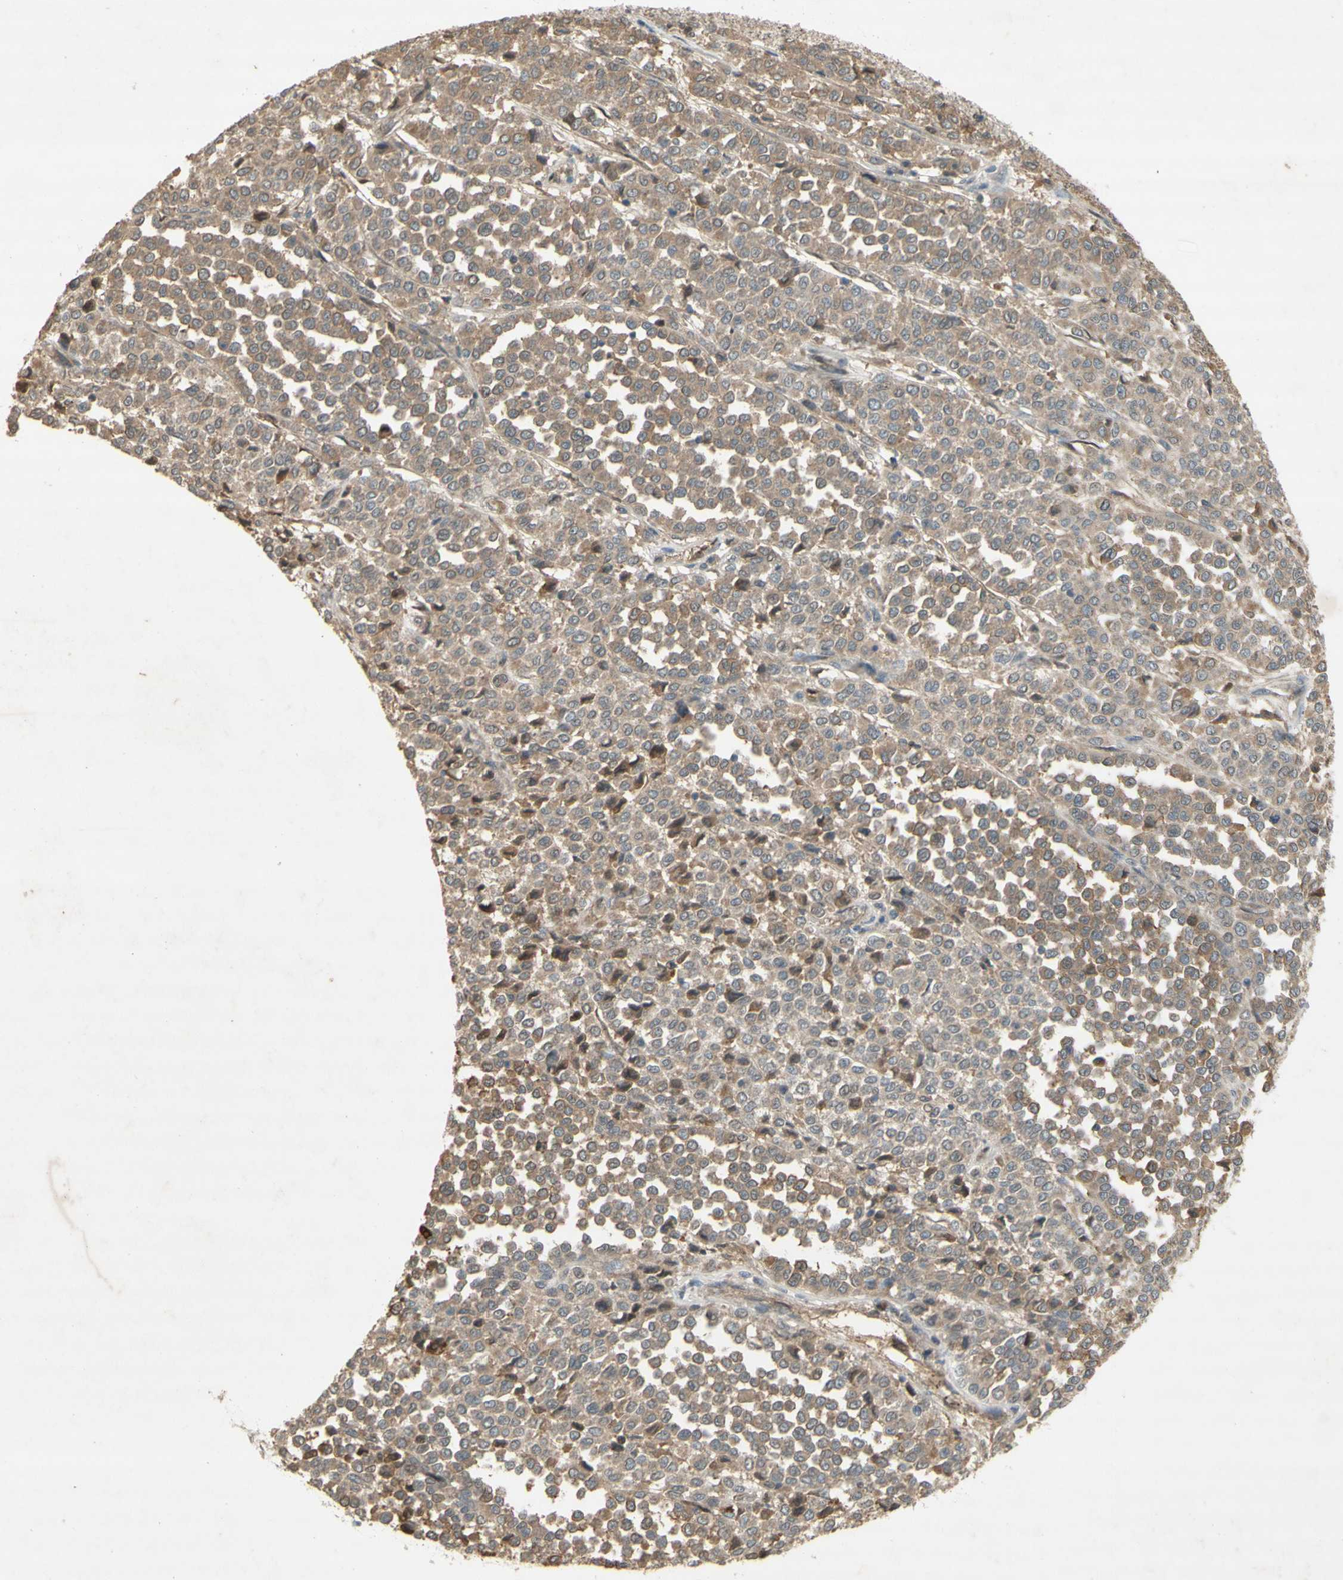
{"staining": {"intensity": "weak", "quantity": "25%-75%", "location": "cytoplasmic/membranous"}, "tissue": "melanoma", "cell_type": "Tumor cells", "image_type": "cancer", "snomed": [{"axis": "morphology", "description": "Malignant melanoma, Metastatic site"}, {"axis": "topography", "description": "Pancreas"}], "caption": "Immunohistochemical staining of malignant melanoma (metastatic site) shows low levels of weak cytoplasmic/membranous protein staining in approximately 25%-75% of tumor cells. (DAB IHC, brown staining for protein, blue staining for nuclei).", "gene": "NRG4", "patient": {"sex": "female", "age": 30}}